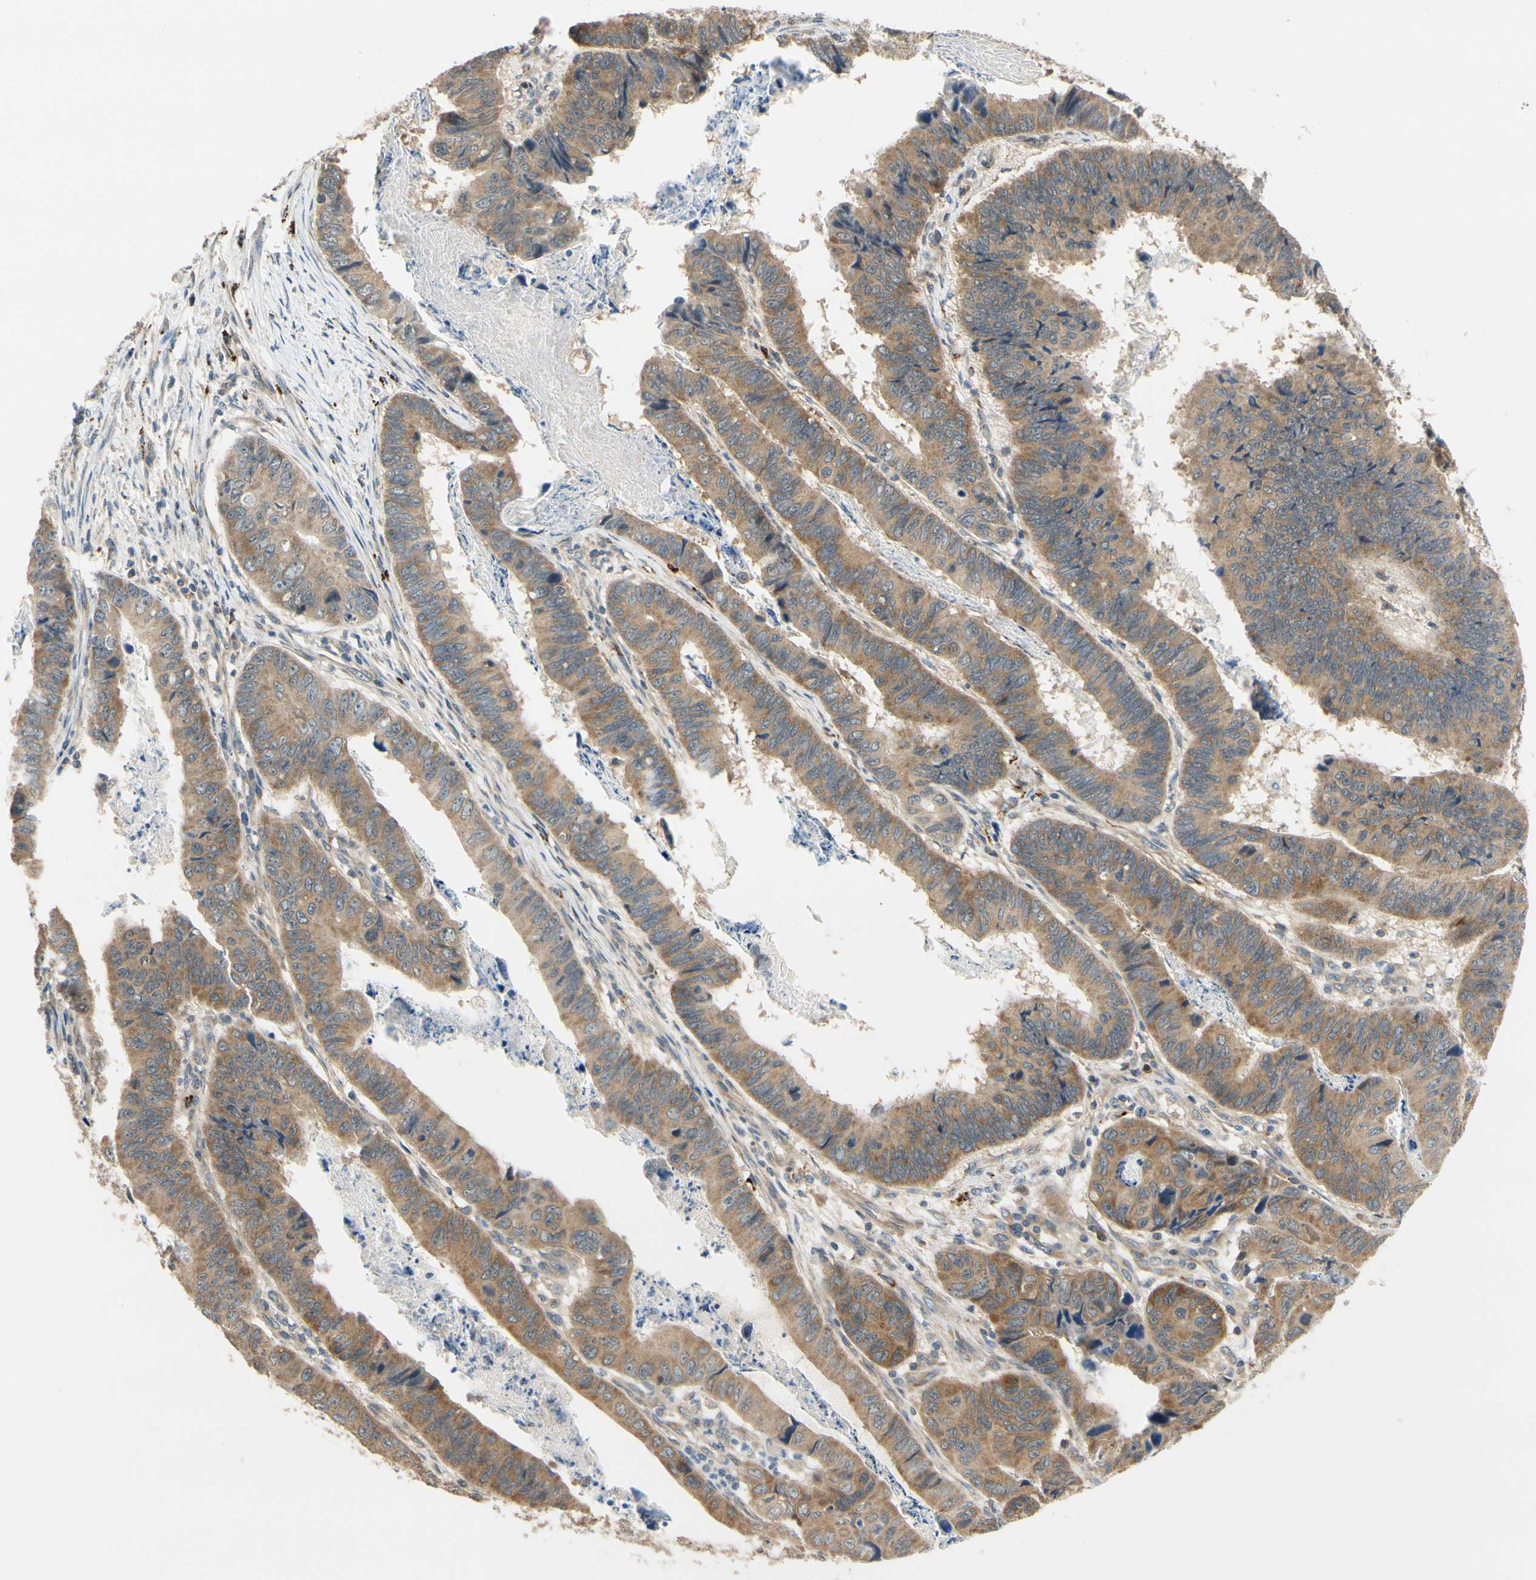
{"staining": {"intensity": "moderate", "quantity": ">75%", "location": "cytoplasmic/membranous"}, "tissue": "stomach cancer", "cell_type": "Tumor cells", "image_type": "cancer", "snomed": [{"axis": "morphology", "description": "Adenocarcinoma, NOS"}, {"axis": "topography", "description": "Stomach, lower"}], "caption": "A brown stain labels moderate cytoplasmic/membranous expression of a protein in stomach cancer tumor cells.", "gene": "ANKHD1", "patient": {"sex": "male", "age": 77}}